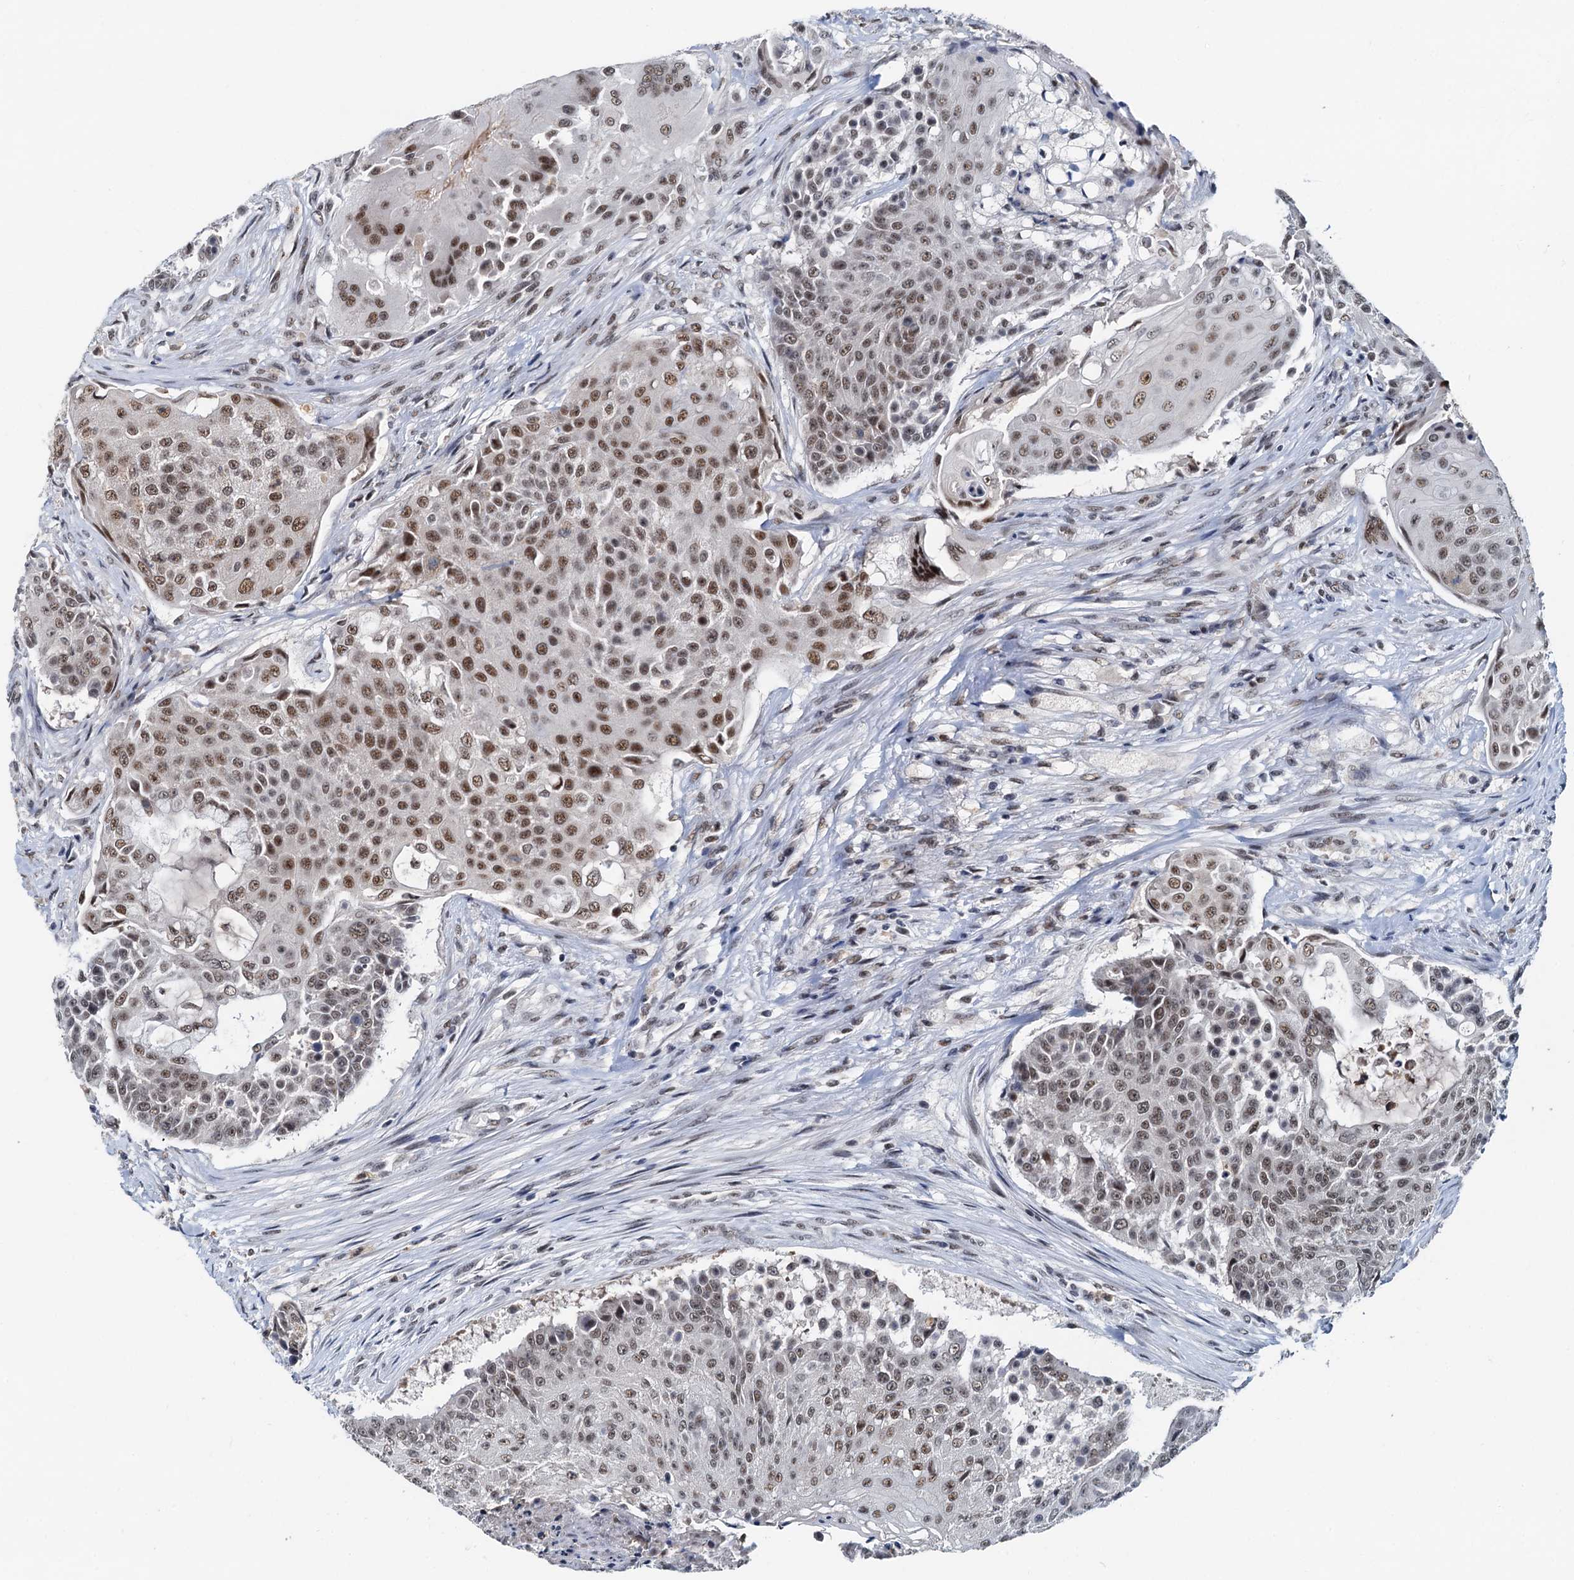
{"staining": {"intensity": "moderate", "quantity": ">75%", "location": "nuclear"}, "tissue": "urothelial cancer", "cell_type": "Tumor cells", "image_type": "cancer", "snomed": [{"axis": "morphology", "description": "Urothelial carcinoma, High grade"}, {"axis": "topography", "description": "Urinary bladder"}], "caption": "This image shows immunohistochemistry (IHC) staining of urothelial carcinoma (high-grade), with medium moderate nuclear staining in about >75% of tumor cells.", "gene": "SNRPD1", "patient": {"sex": "female", "age": 63}}